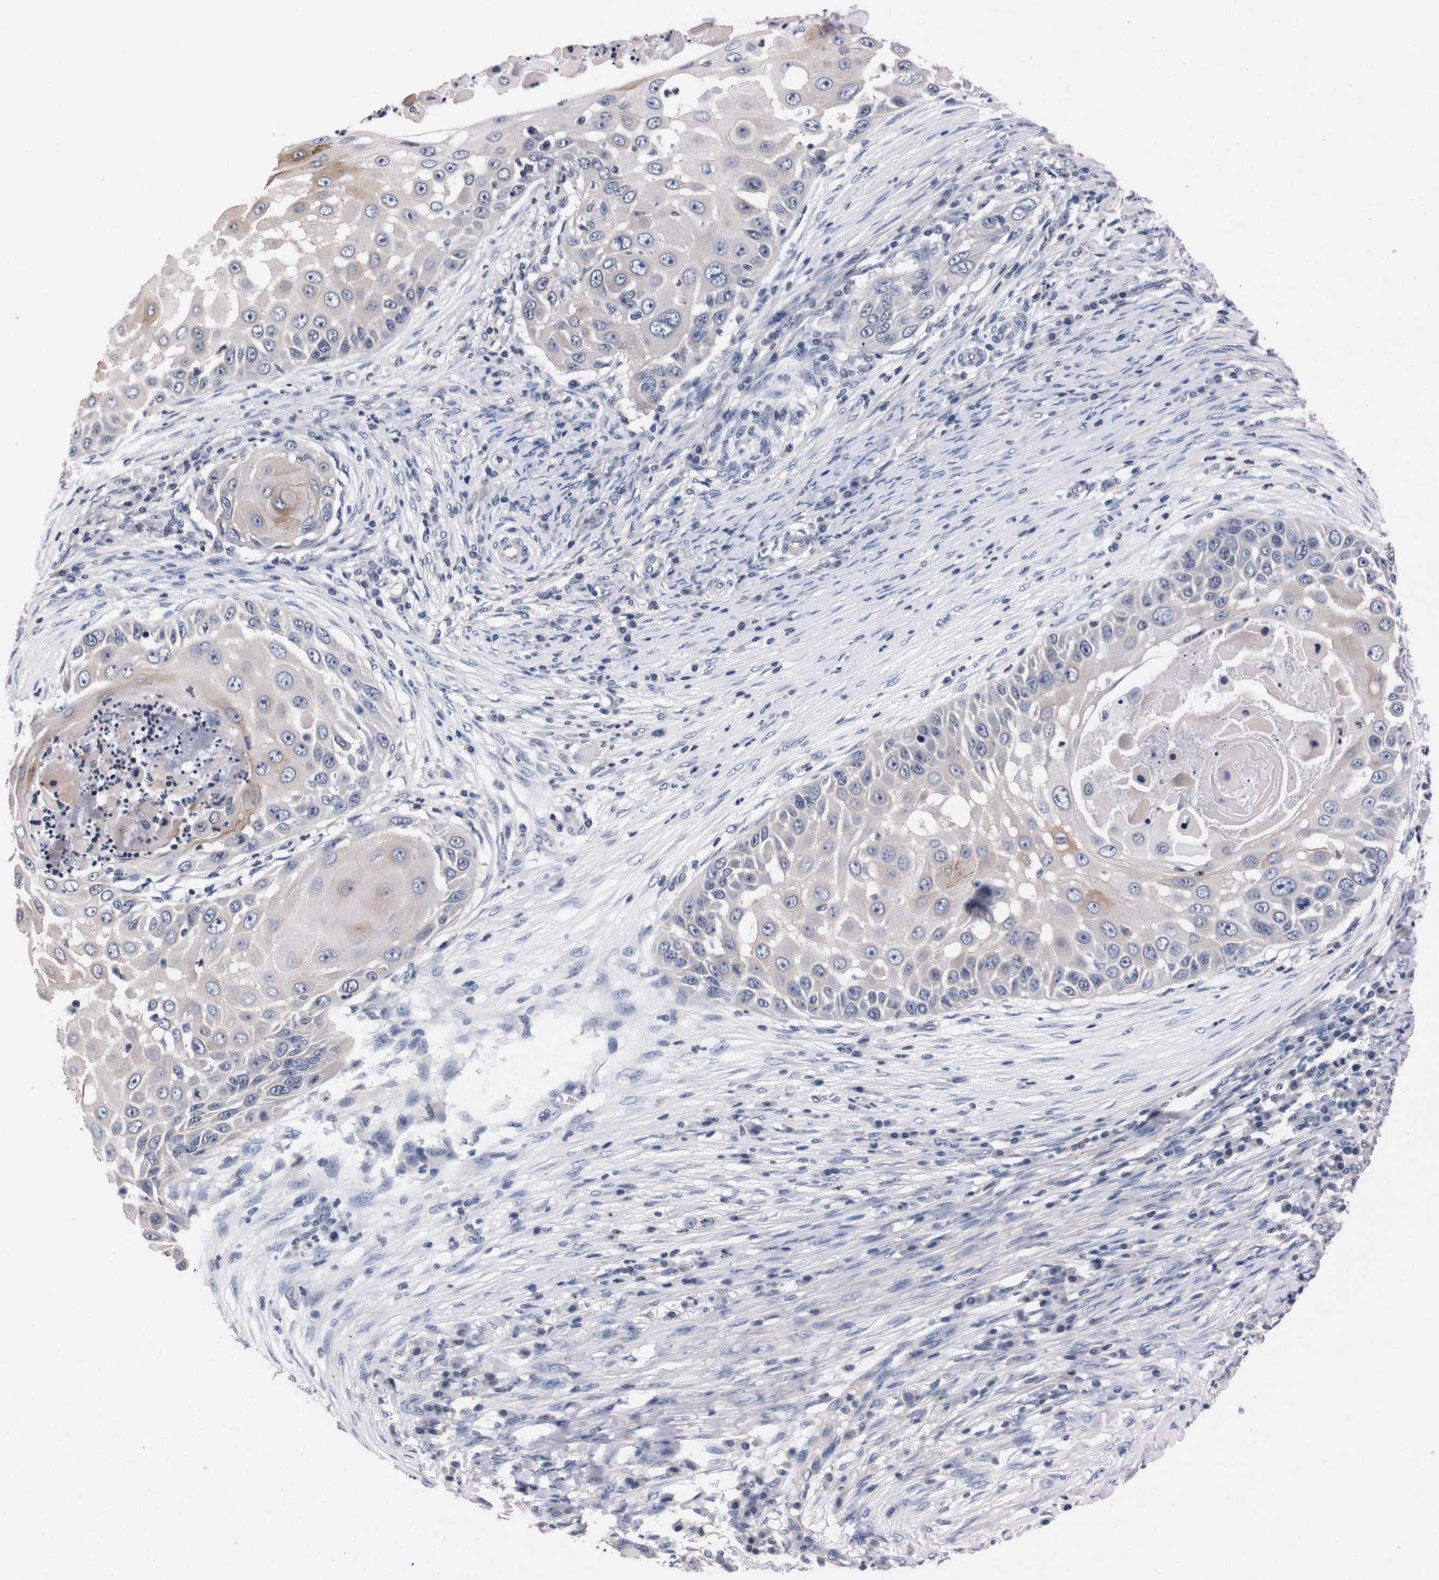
{"staining": {"intensity": "negative", "quantity": "none", "location": "none"}, "tissue": "skin cancer", "cell_type": "Tumor cells", "image_type": "cancer", "snomed": [{"axis": "morphology", "description": "Squamous cell carcinoma, NOS"}, {"axis": "topography", "description": "Skin"}], "caption": "Image shows no protein expression in tumor cells of skin cancer (squamous cell carcinoma) tissue.", "gene": "TNFRSF21", "patient": {"sex": "female", "age": 44}}